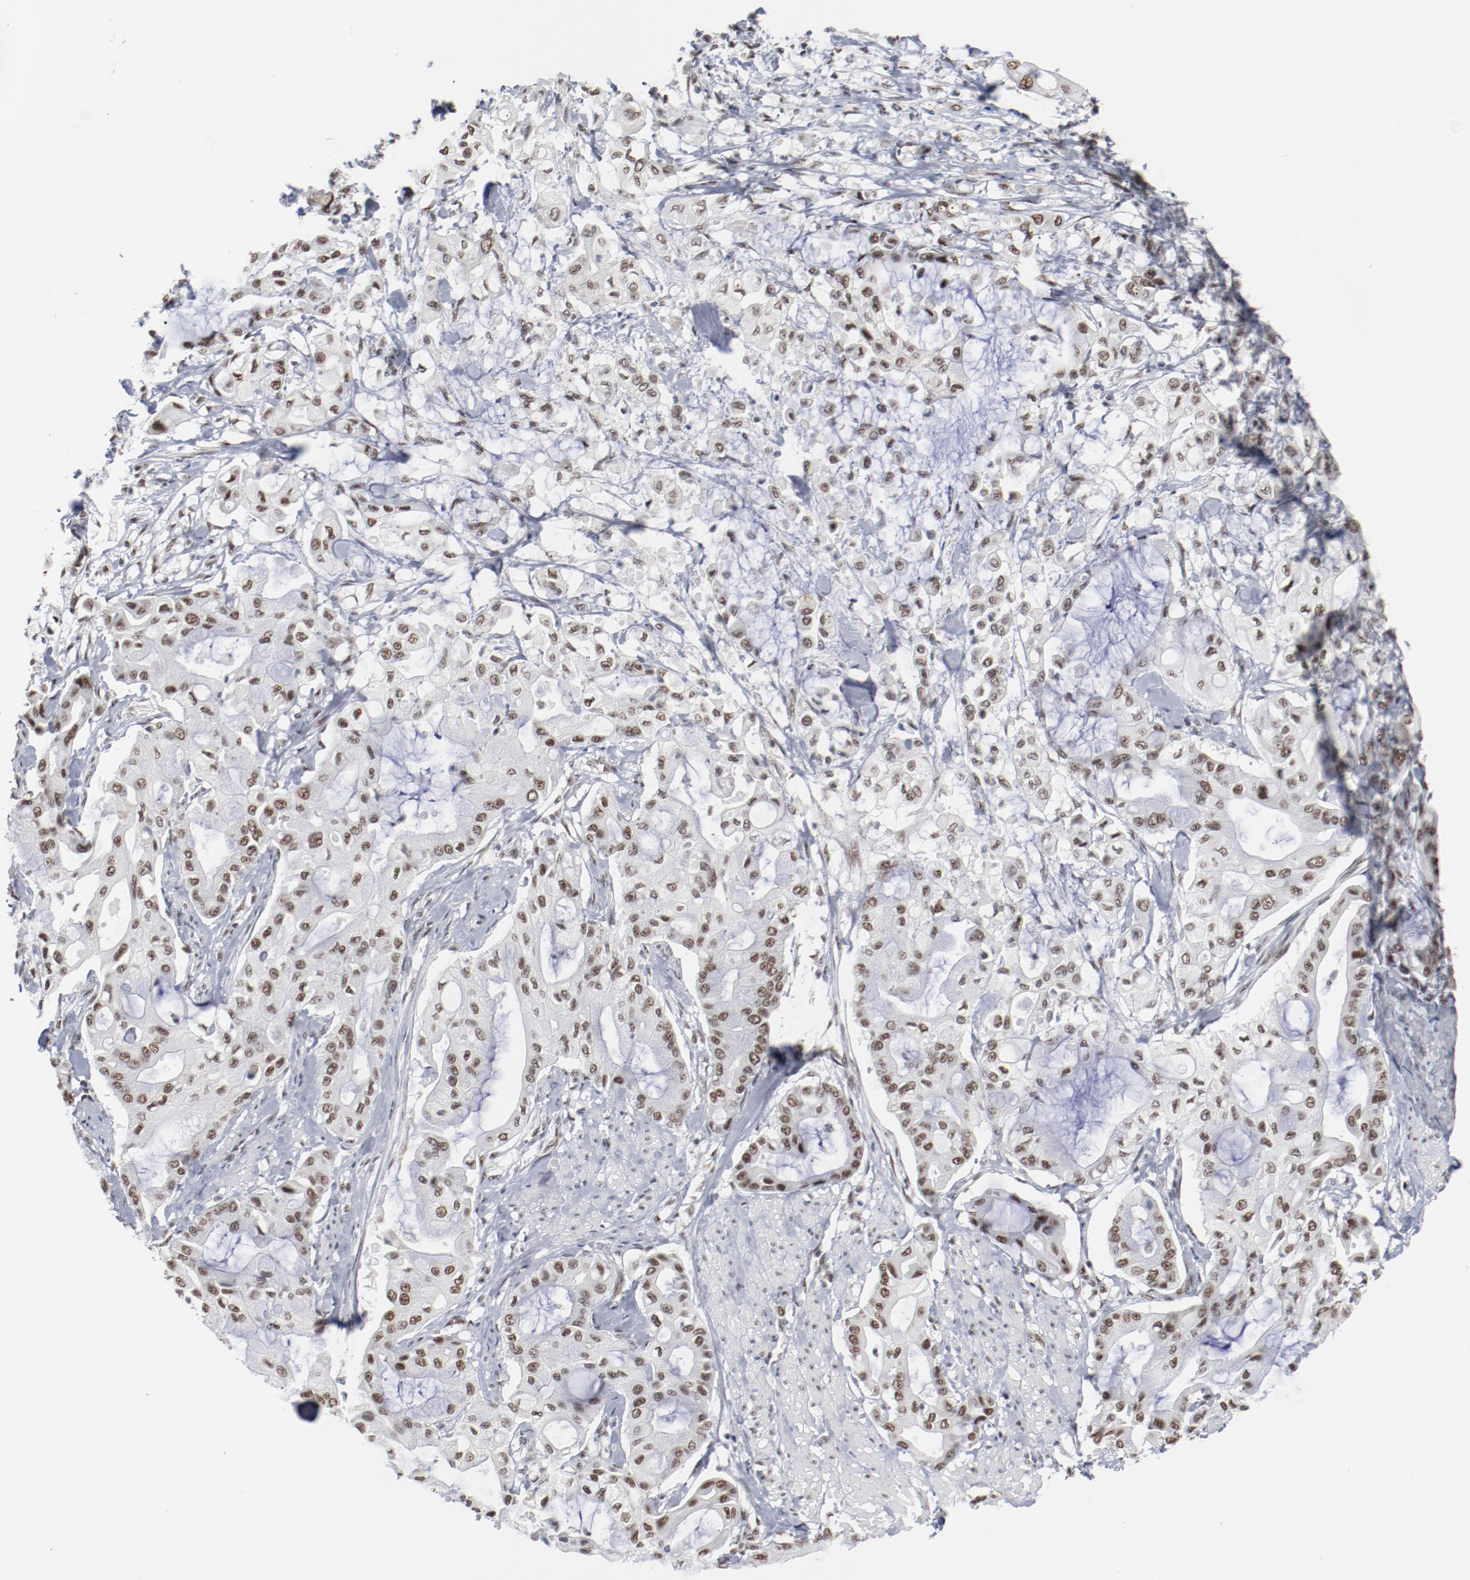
{"staining": {"intensity": "moderate", "quantity": ">75%", "location": "nuclear"}, "tissue": "pancreatic cancer", "cell_type": "Tumor cells", "image_type": "cancer", "snomed": [{"axis": "morphology", "description": "Adenocarcinoma, NOS"}, {"axis": "morphology", "description": "Adenocarcinoma, metastatic, NOS"}, {"axis": "topography", "description": "Lymph node"}, {"axis": "topography", "description": "Pancreas"}, {"axis": "topography", "description": "Duodenum"}], "caption": "Pancreatic adenocarcinoma tissue displays moderate nuclear expression in approximately >75% of tumor cells, visualized by immunohistochemistry.", "gene": "BUB3", "patient": {"sex": "female", "age": 64}}